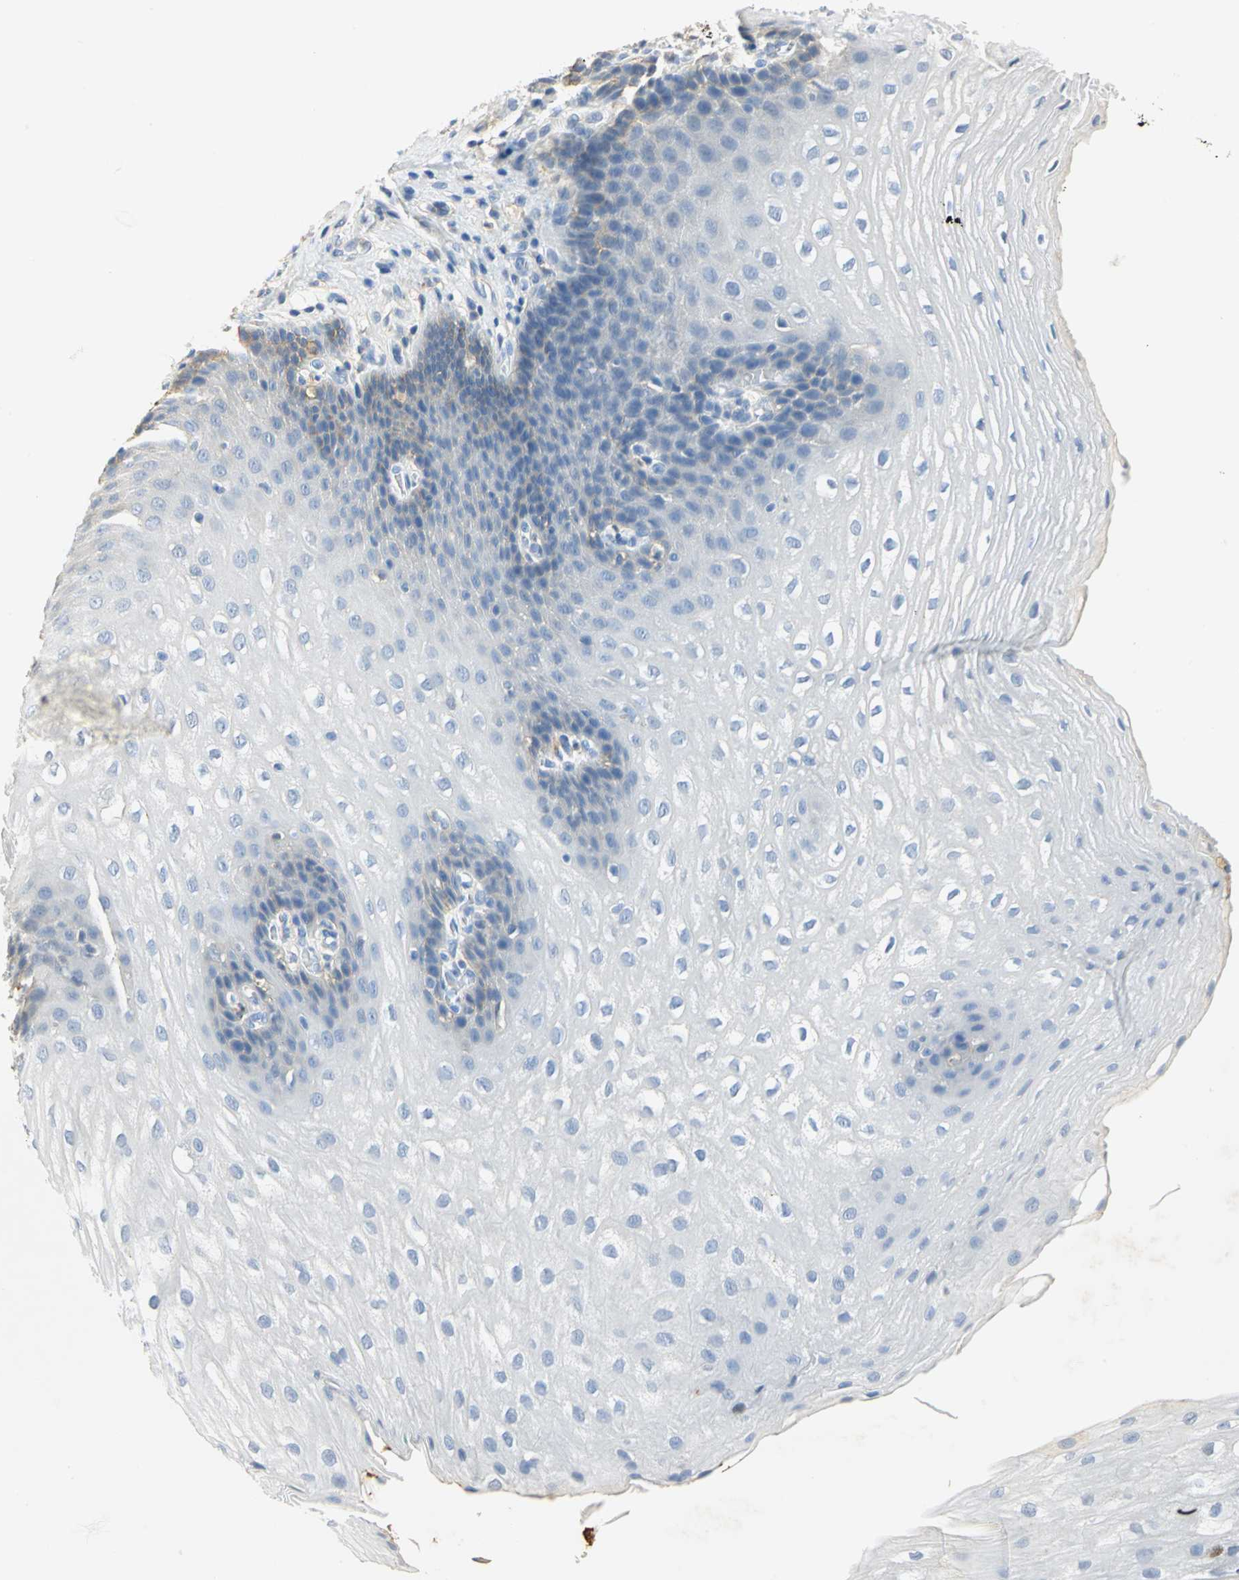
{"staining": {"intensity": "moderate", "quantity": "<25%", "location": "cytoplasmic/membranous"}, "tissue": "esophagus", "cell_type": "Squamous epithelial cells", "image_type": "normal", "snomed": [{"axis": "morphology", "description": "Normal tissue, NOS"}, {"axis": "topography", "description": "Esophagus"}], "caption": "Immunohistochemistry (DAB (3,3'-diaminobenzidine)) staining of normal human esophagus demonstrates moderate cytoplasmic/membranous protein positivity in approximately <25% of squamous epithelial cells.", "gene": "ANXA4", "patient": {"sex": "male", "age": 48}}